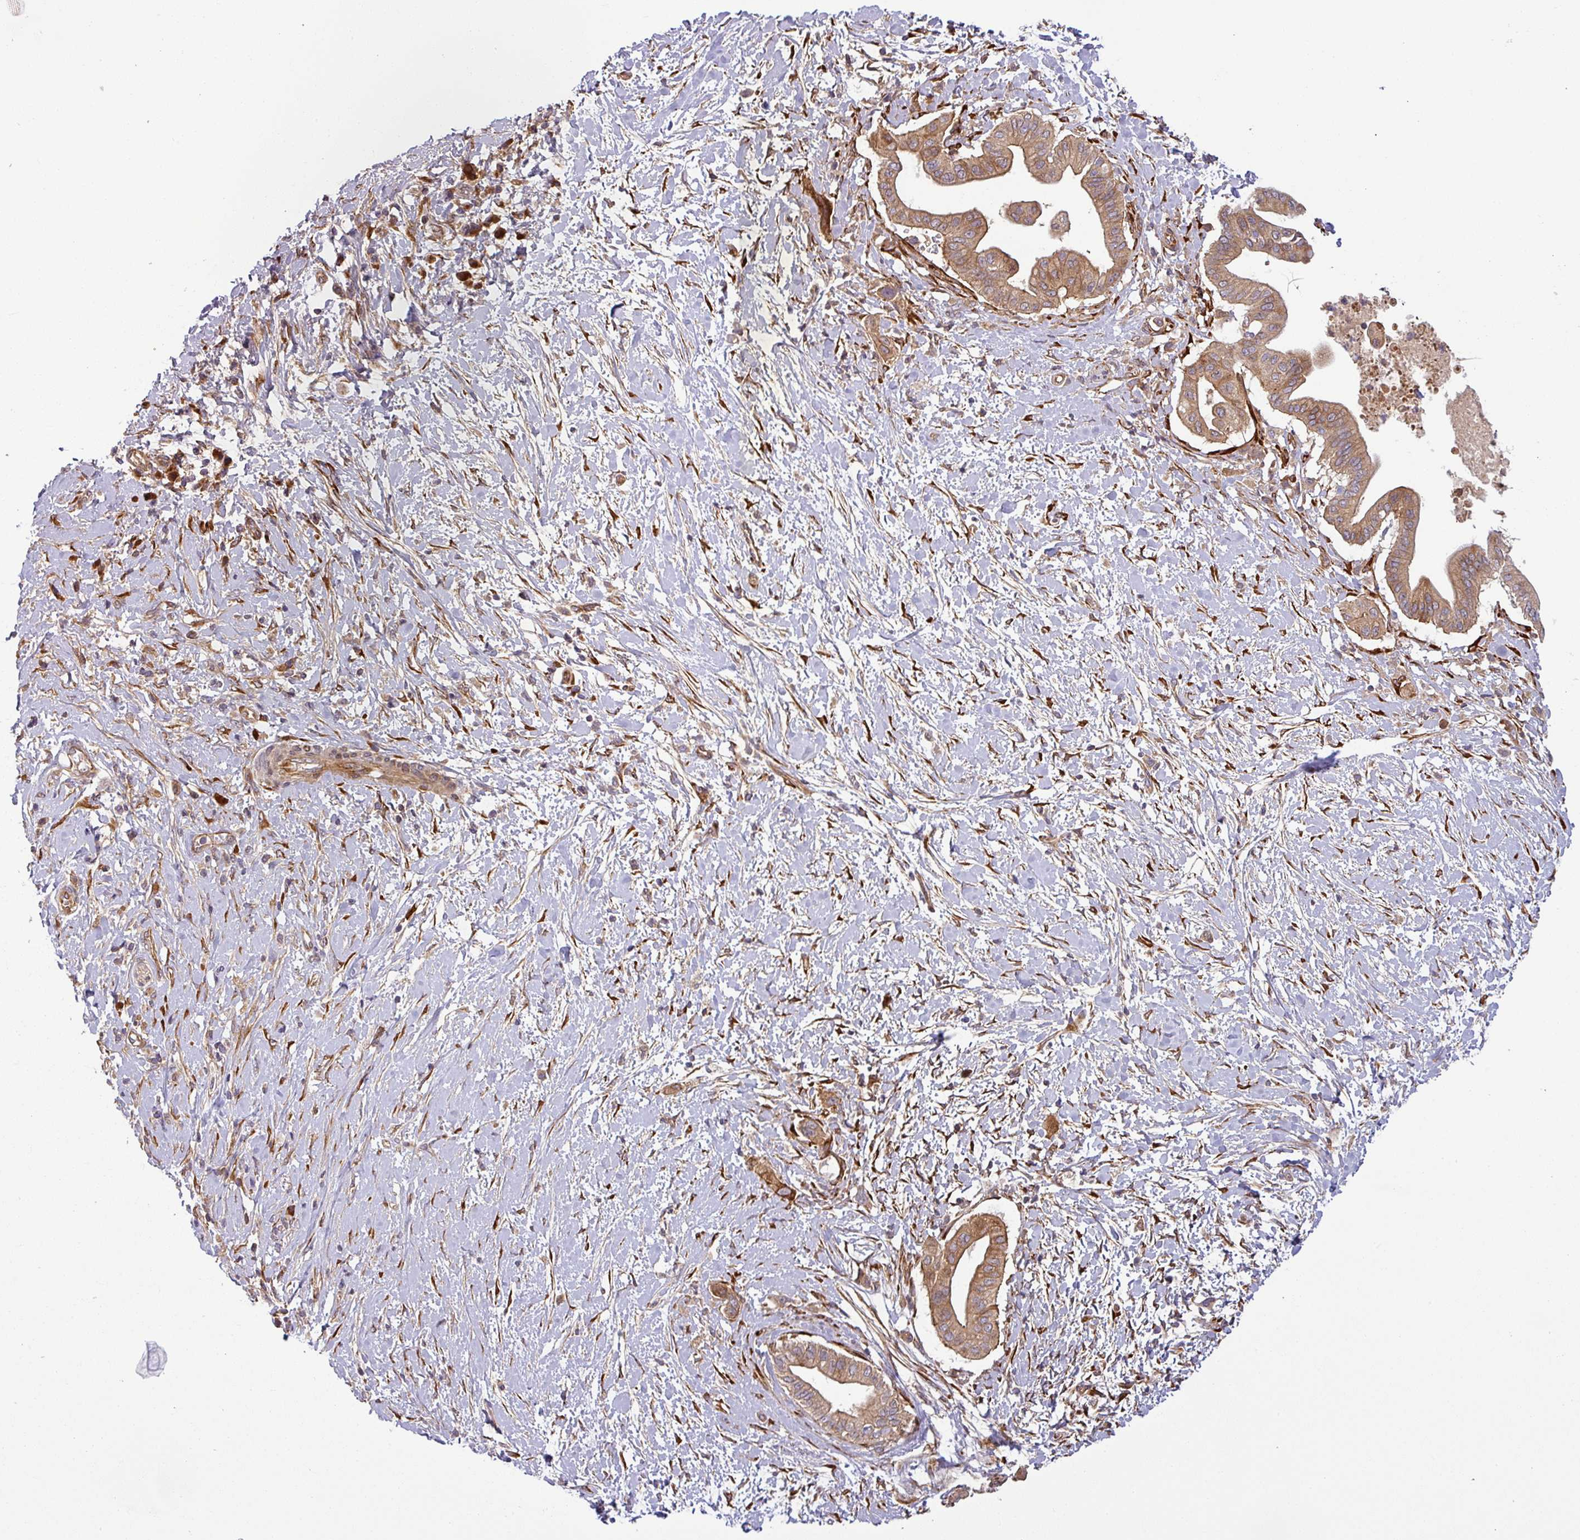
{"staining": {"intensity": "moderate", "quantity": ">75%", "location": "cytoplasmic/membranous"}, "tissue": "pancreatic cancer", "cell_type": "Tumor cells", "image_type": "cancer", "snomed": [{"axis": "morphology", "description": "Adenocarcinoma, NOS"}, {"axis": "topography", "description": "Pancreas"}], "caption": "Immunohistochemical staining of human pancreatic cancer (adenocarcinoma) demonstrates medium levels of moderate cytoplasmic/membranous protein staining in about >75% of tumor cells.", "gene": "ART1", "patient": {"sex": "male", "age": 68}}